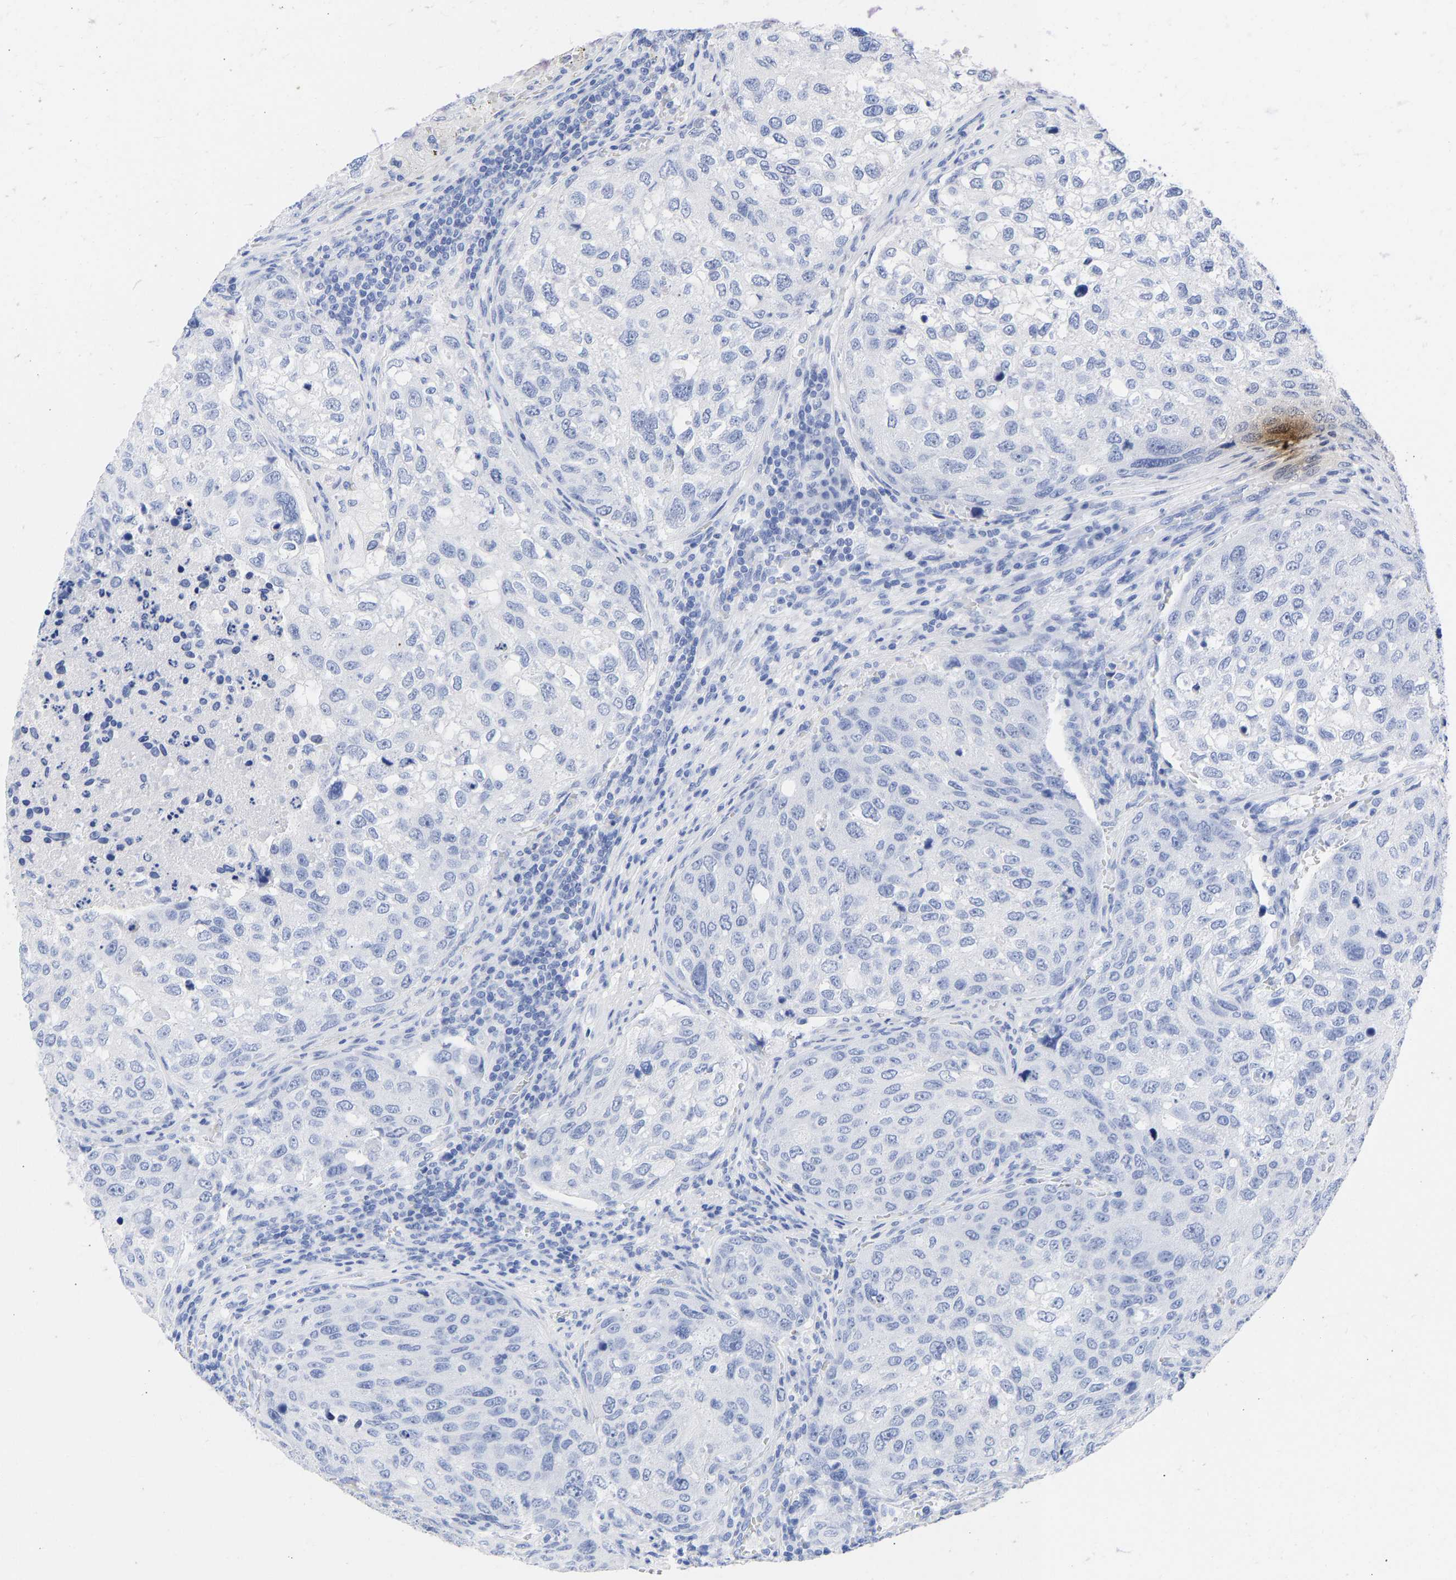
{"staining": {"intensity": "negative", "quantity": "none", "location": "none"}, "tissue": "urothelial cancer", "cell_type": "Tumor cells", "image_type": "cancer", "snomed": [{"axis": "morphology", "description": "Urothelial carcinoma, High grade"}, {"axis": "topography", "description": "Lymph node"}, {"axis": "topography", "description": "Urinary bladder"}], "caption": "There is no significant positivity in tumor cells of urothelial cancer.", "gene": "KRT1", "patient": {"sex": "male", "age": 51}}